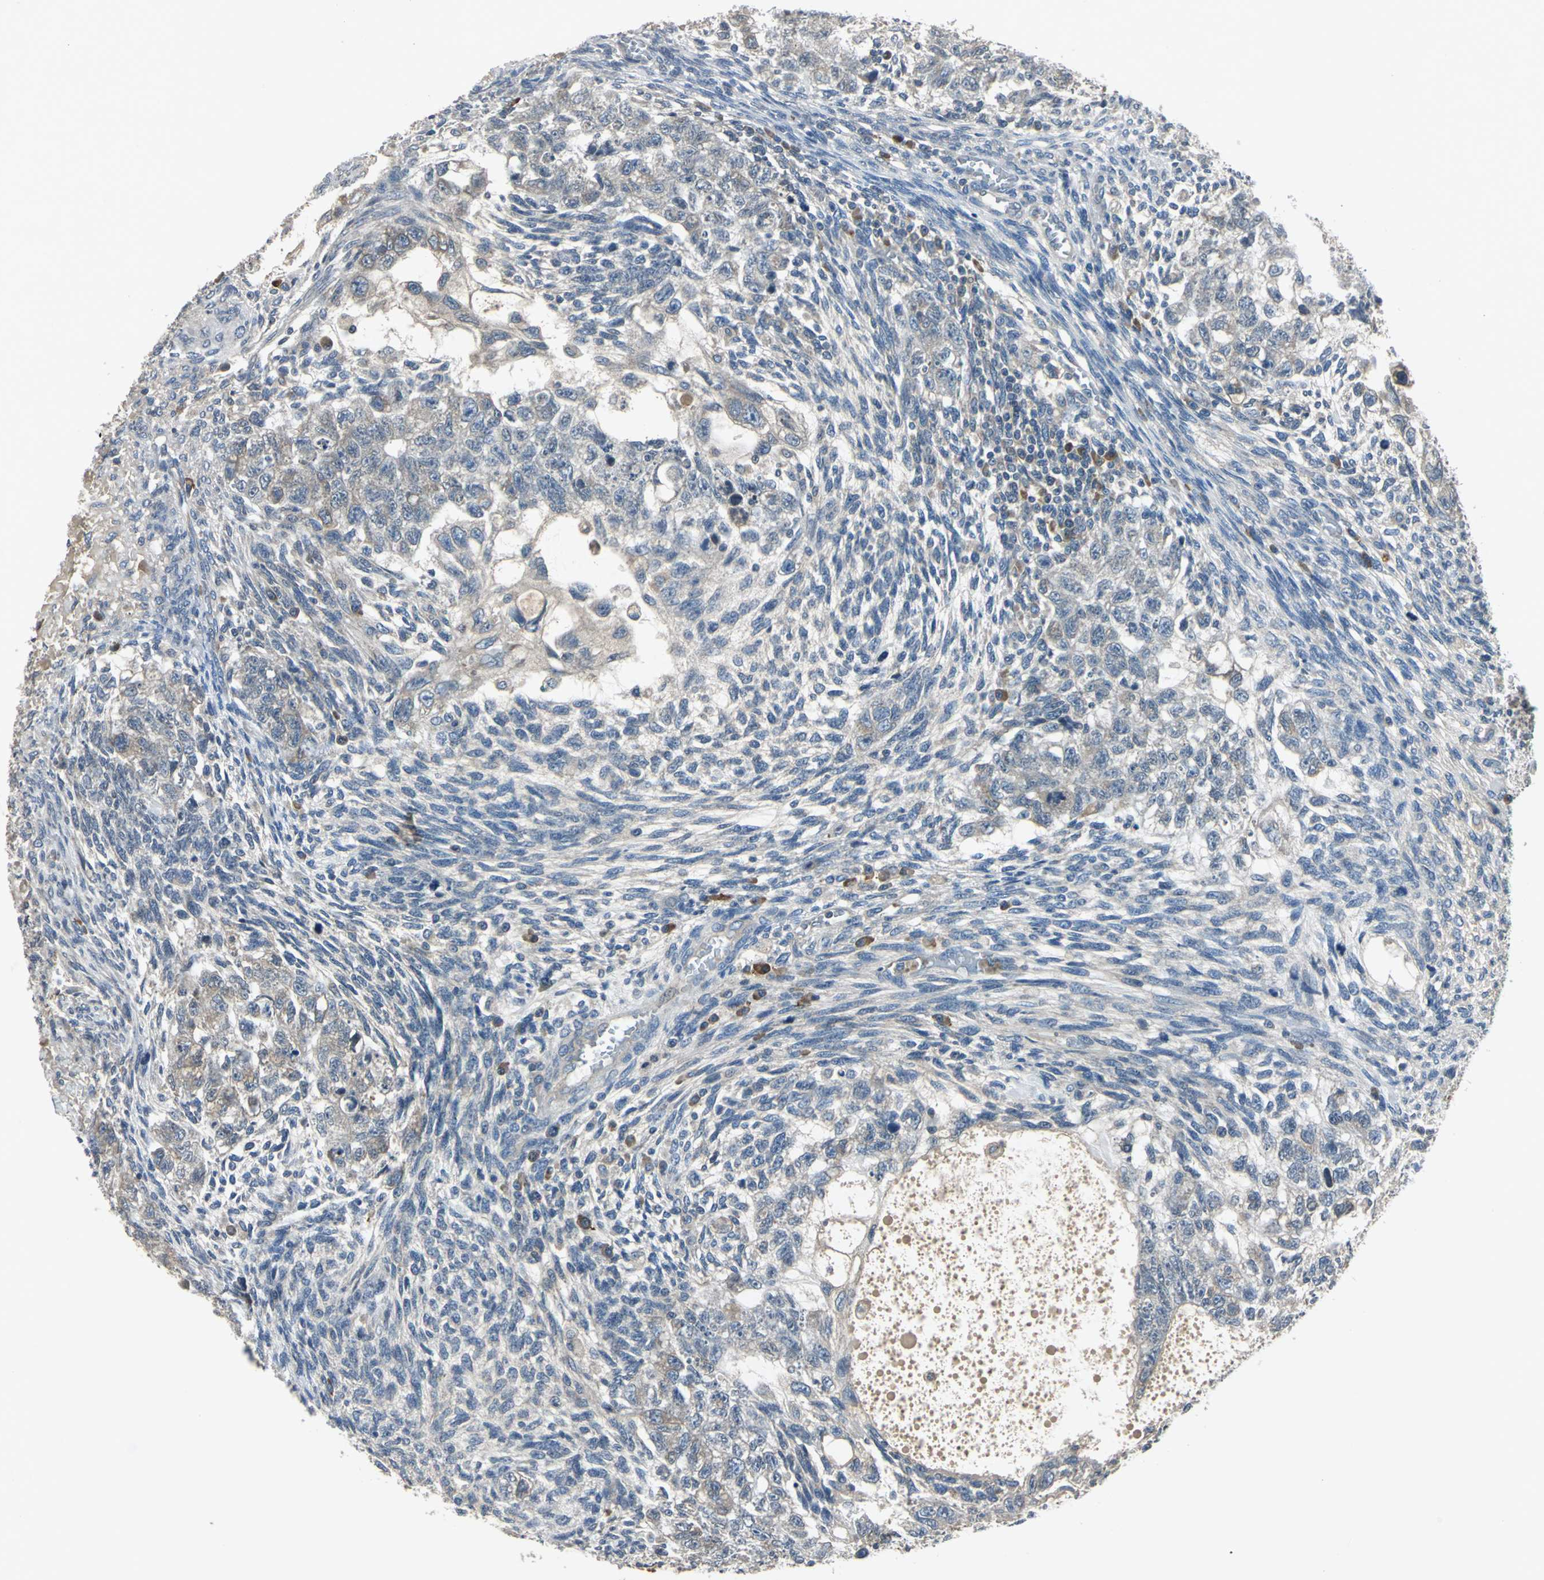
{"staining": {"intensity": "weak", "quantity": "25%-75%", "location": "cytoplasmic/membranous"}, "tissue": "testis cancer", "cell_type": "Tumor cells", "image_type": "cancer", "snomed": [{"axis": "morphology", "description": "Normal tissue, NOS"}, {"axis": "morphology", "description": "Carcinoma, Embryonal, NOS"}, {"axis": "topography", "description": "Testis"}], "caption": "A micrograph of testis embryonal carcinoma stained for a protein exhibits weak cytoplasmic/membranous brown staining in tumor cells.", "gene": "SLC2A13", "patient": {"sex": "male", "age": 36}}